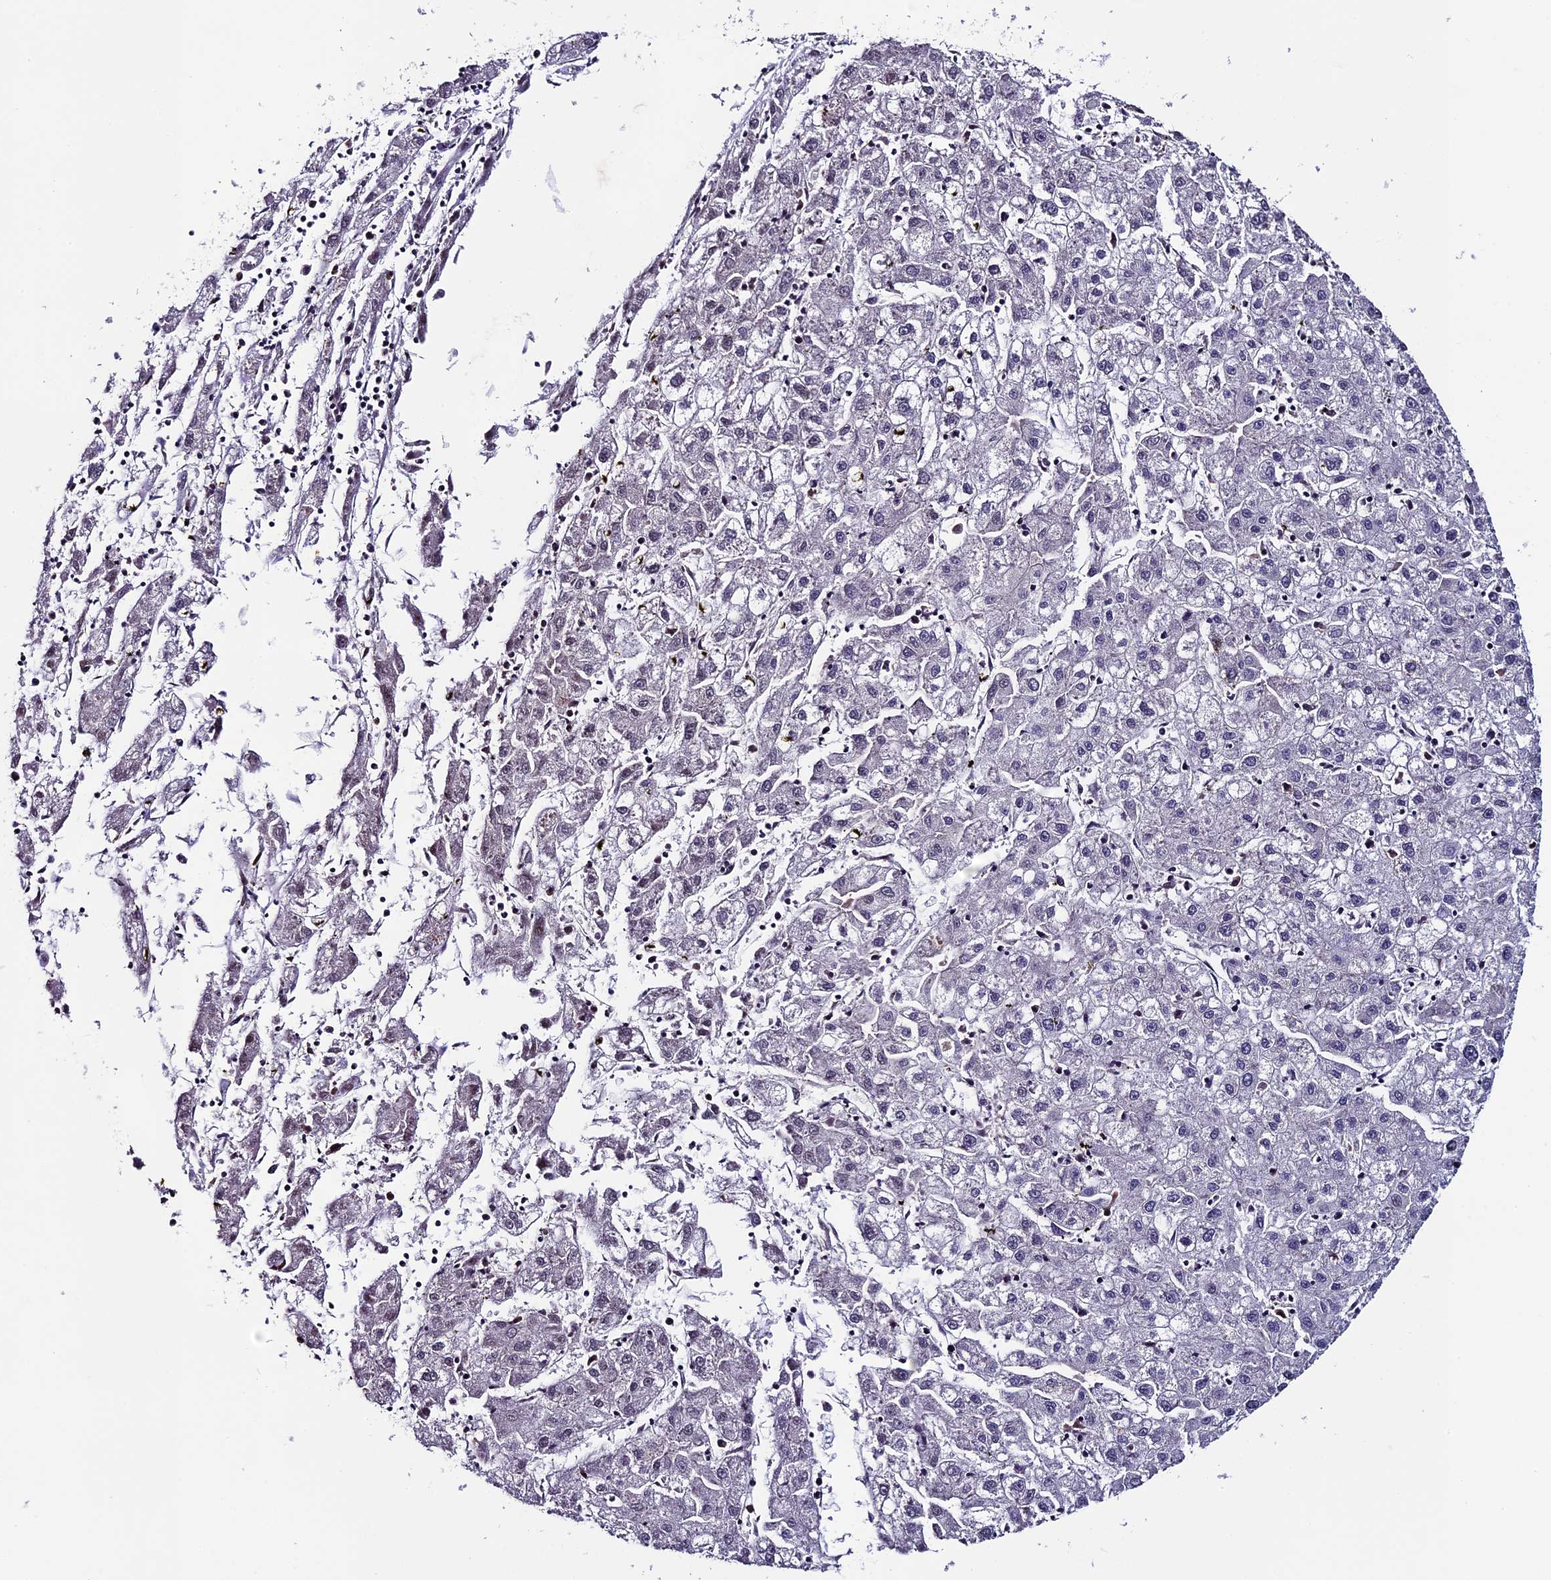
{"staining": {"intensity": "negative", "quantity": "none", "location": "none"}, "tissue": "liver cancer", "cell_type": "Tumor cells", "image_type": "cancer", "snomed": [{"axis": "morphology", "description": "Carcinoma, Hepatocellular, NOS"}, {"axis": "topography", "description": "Liver"}], "caption": "High magnification brightfield microscopy of liver cancer (hepatocellular carcinoma) stained with DAB (brown) and counterstained with hematoxylin (blue): tumor cells show no significant staining.", "gene": "SIPA1L3", "patient": {"sex": "male", "age": 72}}